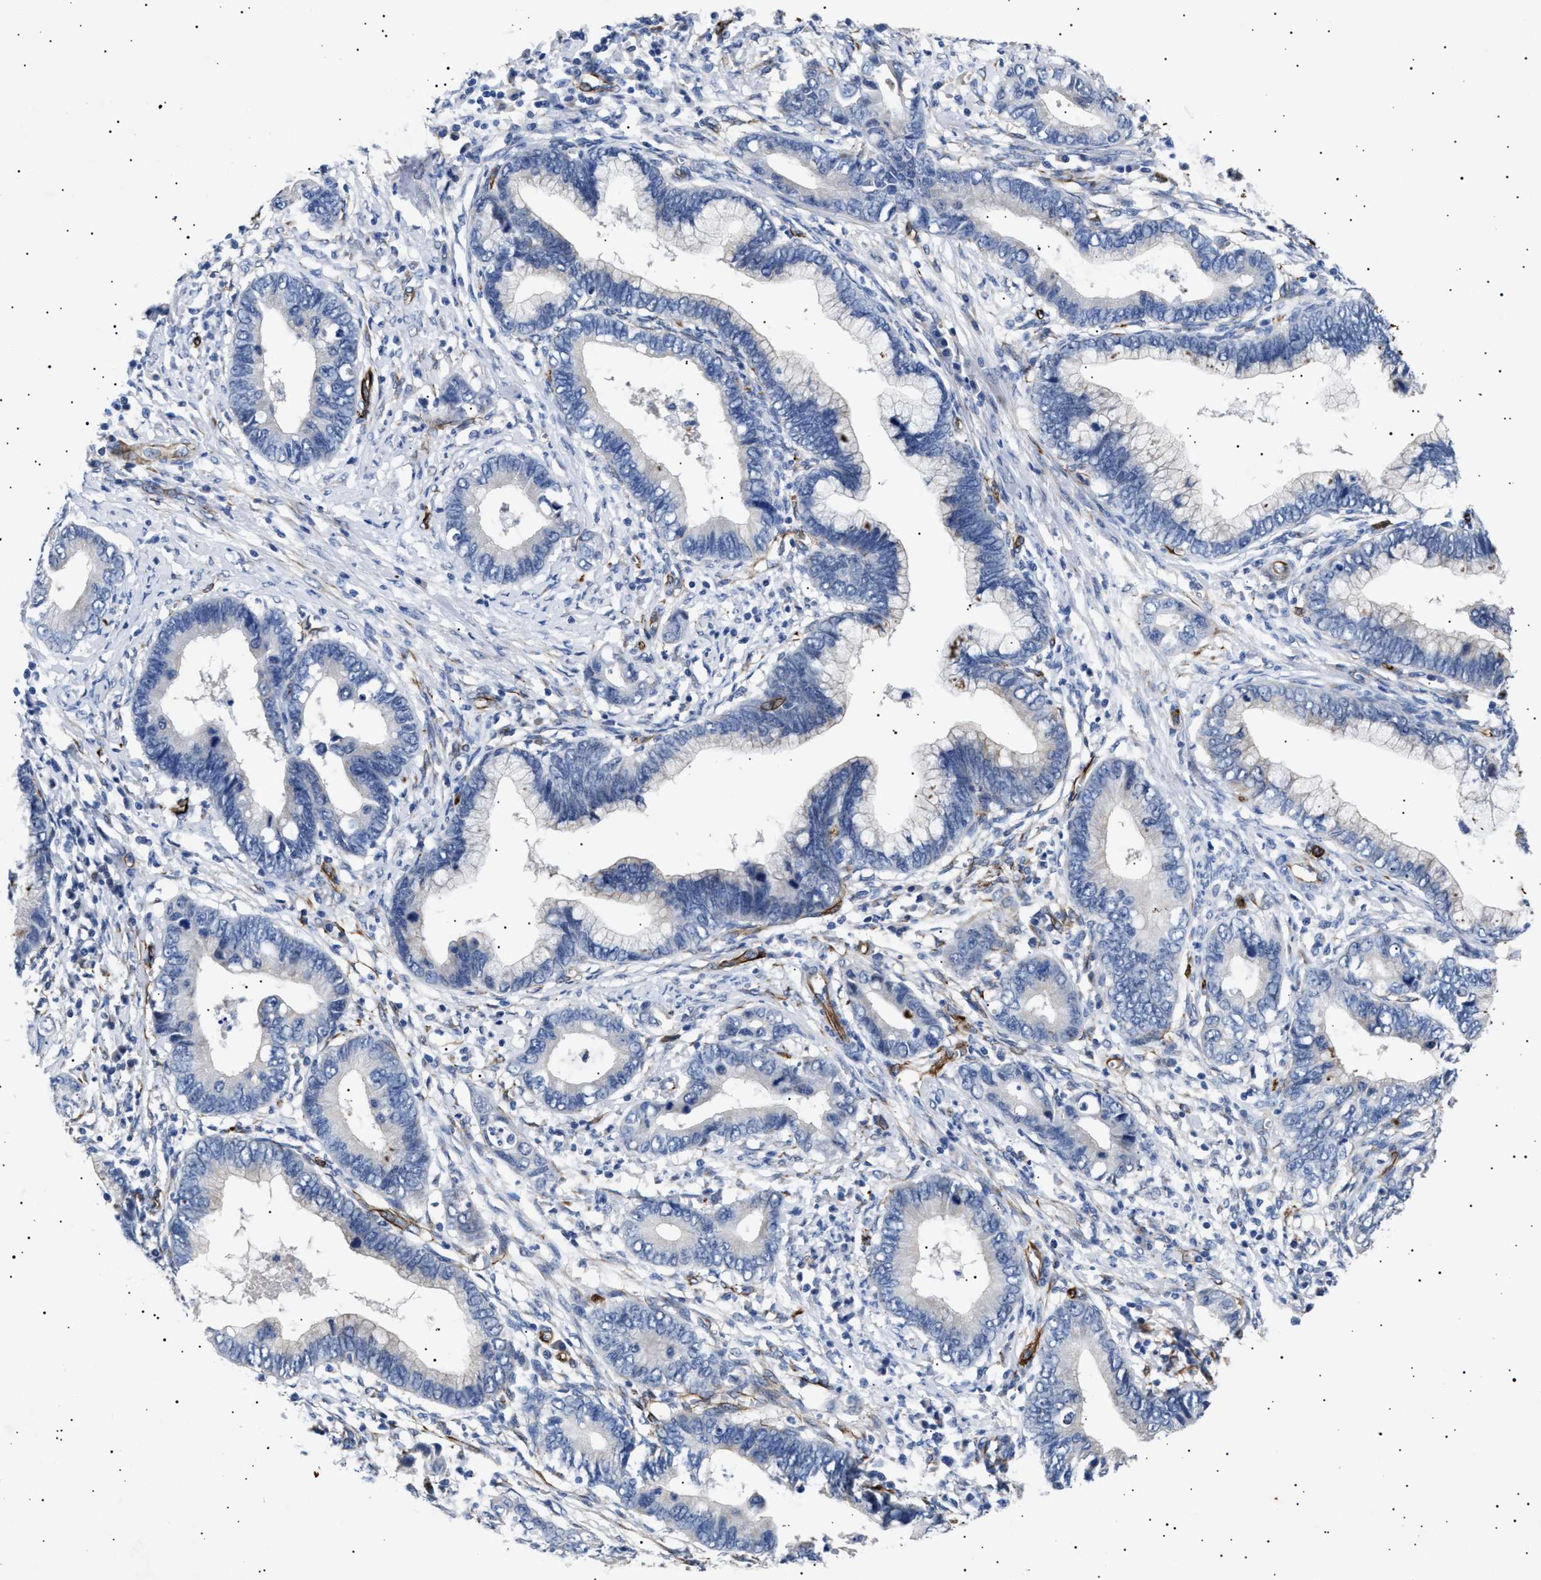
{"staining": {"intensity": "negative", "quantity": "none", "location": "none"}, "tissue": "cervical cancer", "cell_type": "Tumor cells", "image_type": "cancer", "snomed": [{"axis": "morphology", "description": "Adenocarcinoma, NOS"}, {"axis": "topography", "description": "Cervix"}], "caption": "This is an immunohistochemistry photomicrograph of cervical cancer (adenocarcinoma). There is no staining in tumor cells.", "gene": "OLFML2A", "patient": {"sex": "female", "age": 44}}